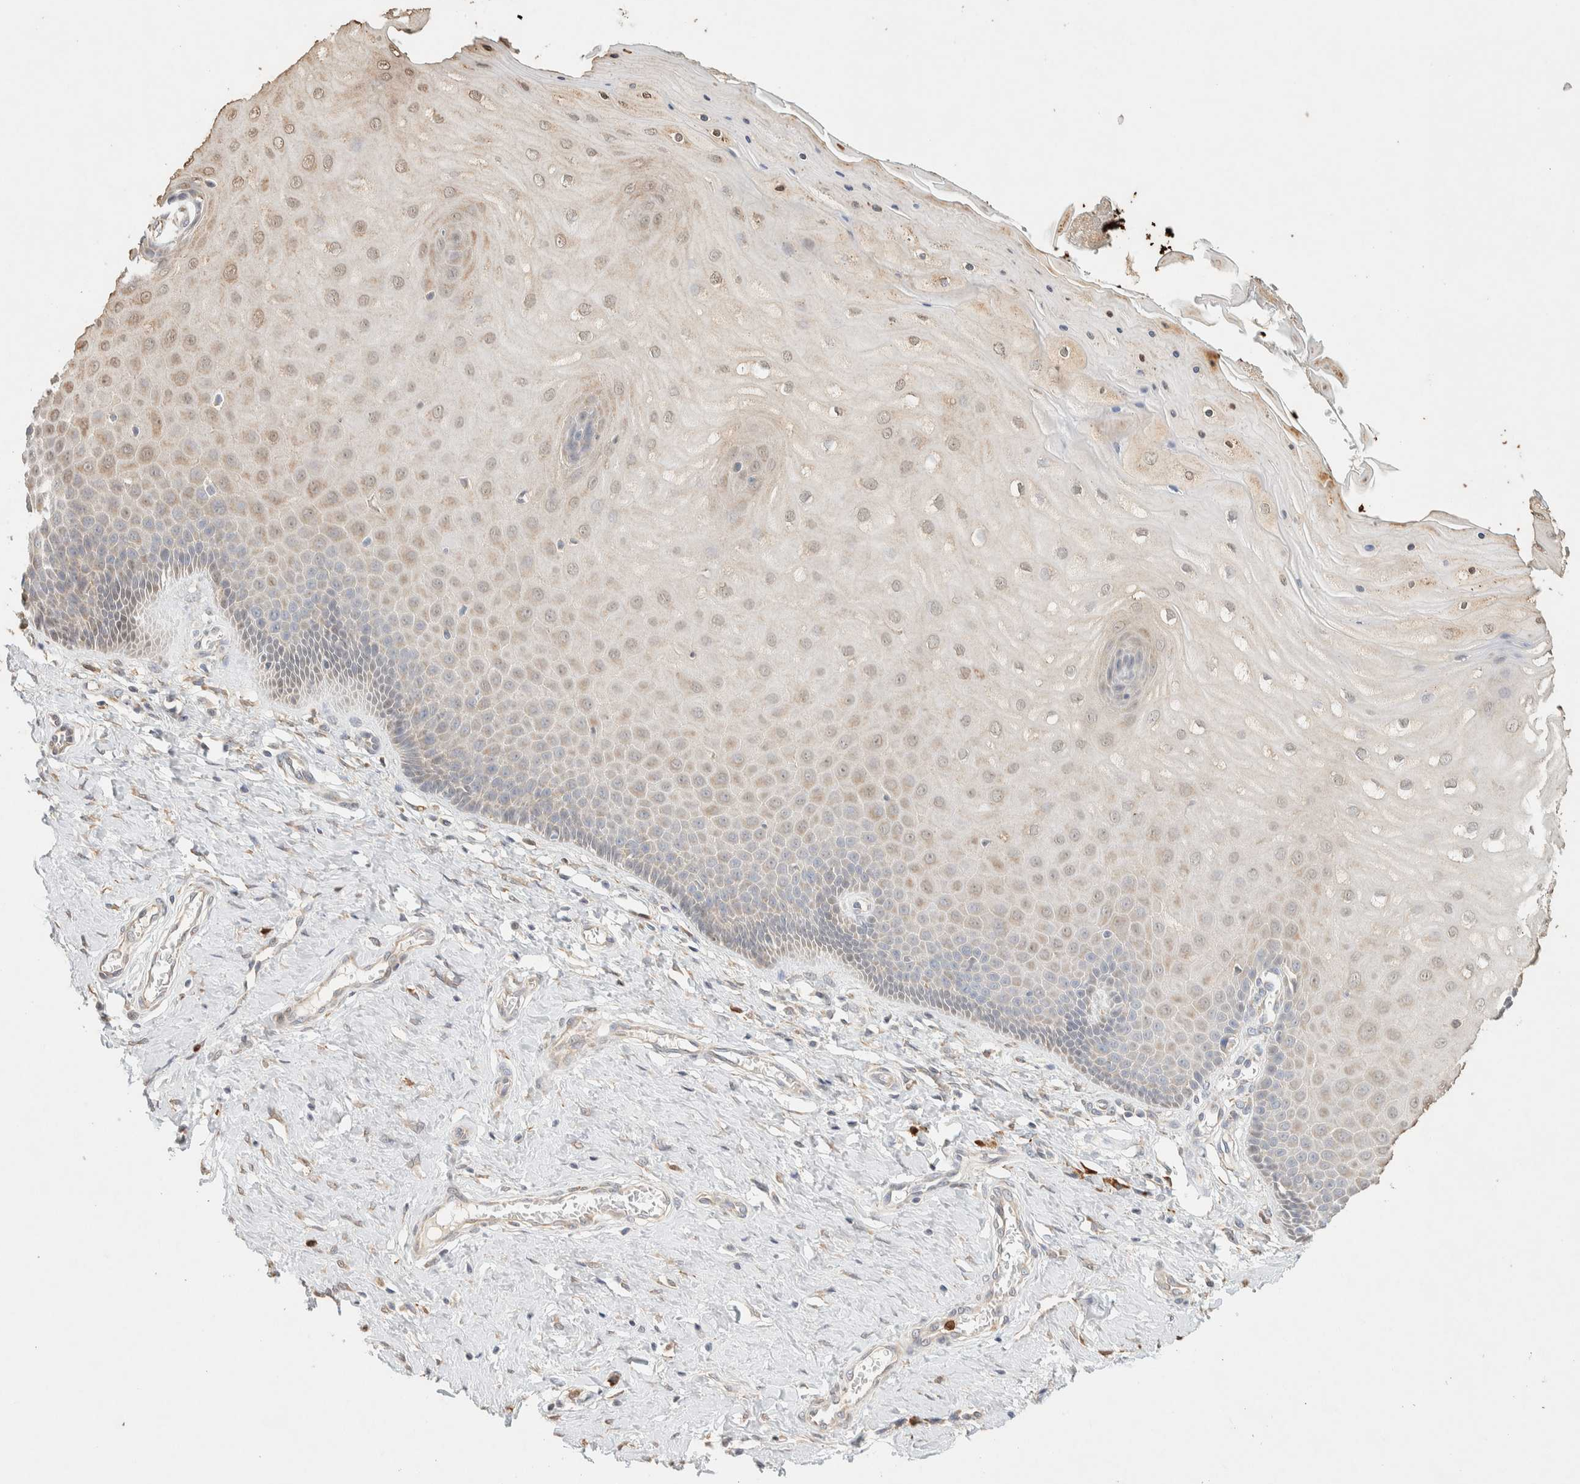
{"staining": {"intensity": "weak", "quantity": "25%-75%", "location": "cytoplasmic/membranous"}, "tissue": "cervix", "cell_type": "Glandular cells", "image_type": "normal", "snomed": [{"axis": "morphology", "description": "Normal tissue, NOS"}, {"axis": "topography", "description": "Cervix"}], "caption": "Immunohistochemical staining of benign cervix demonstrates weak cytoplasmic/membranous protein positivity in about 25%-75% of glandular cells. (IHC, brightfield microscopy, high magnification).", "gene": "TTC3", "patient": {"sex": "female", "age": 55}}